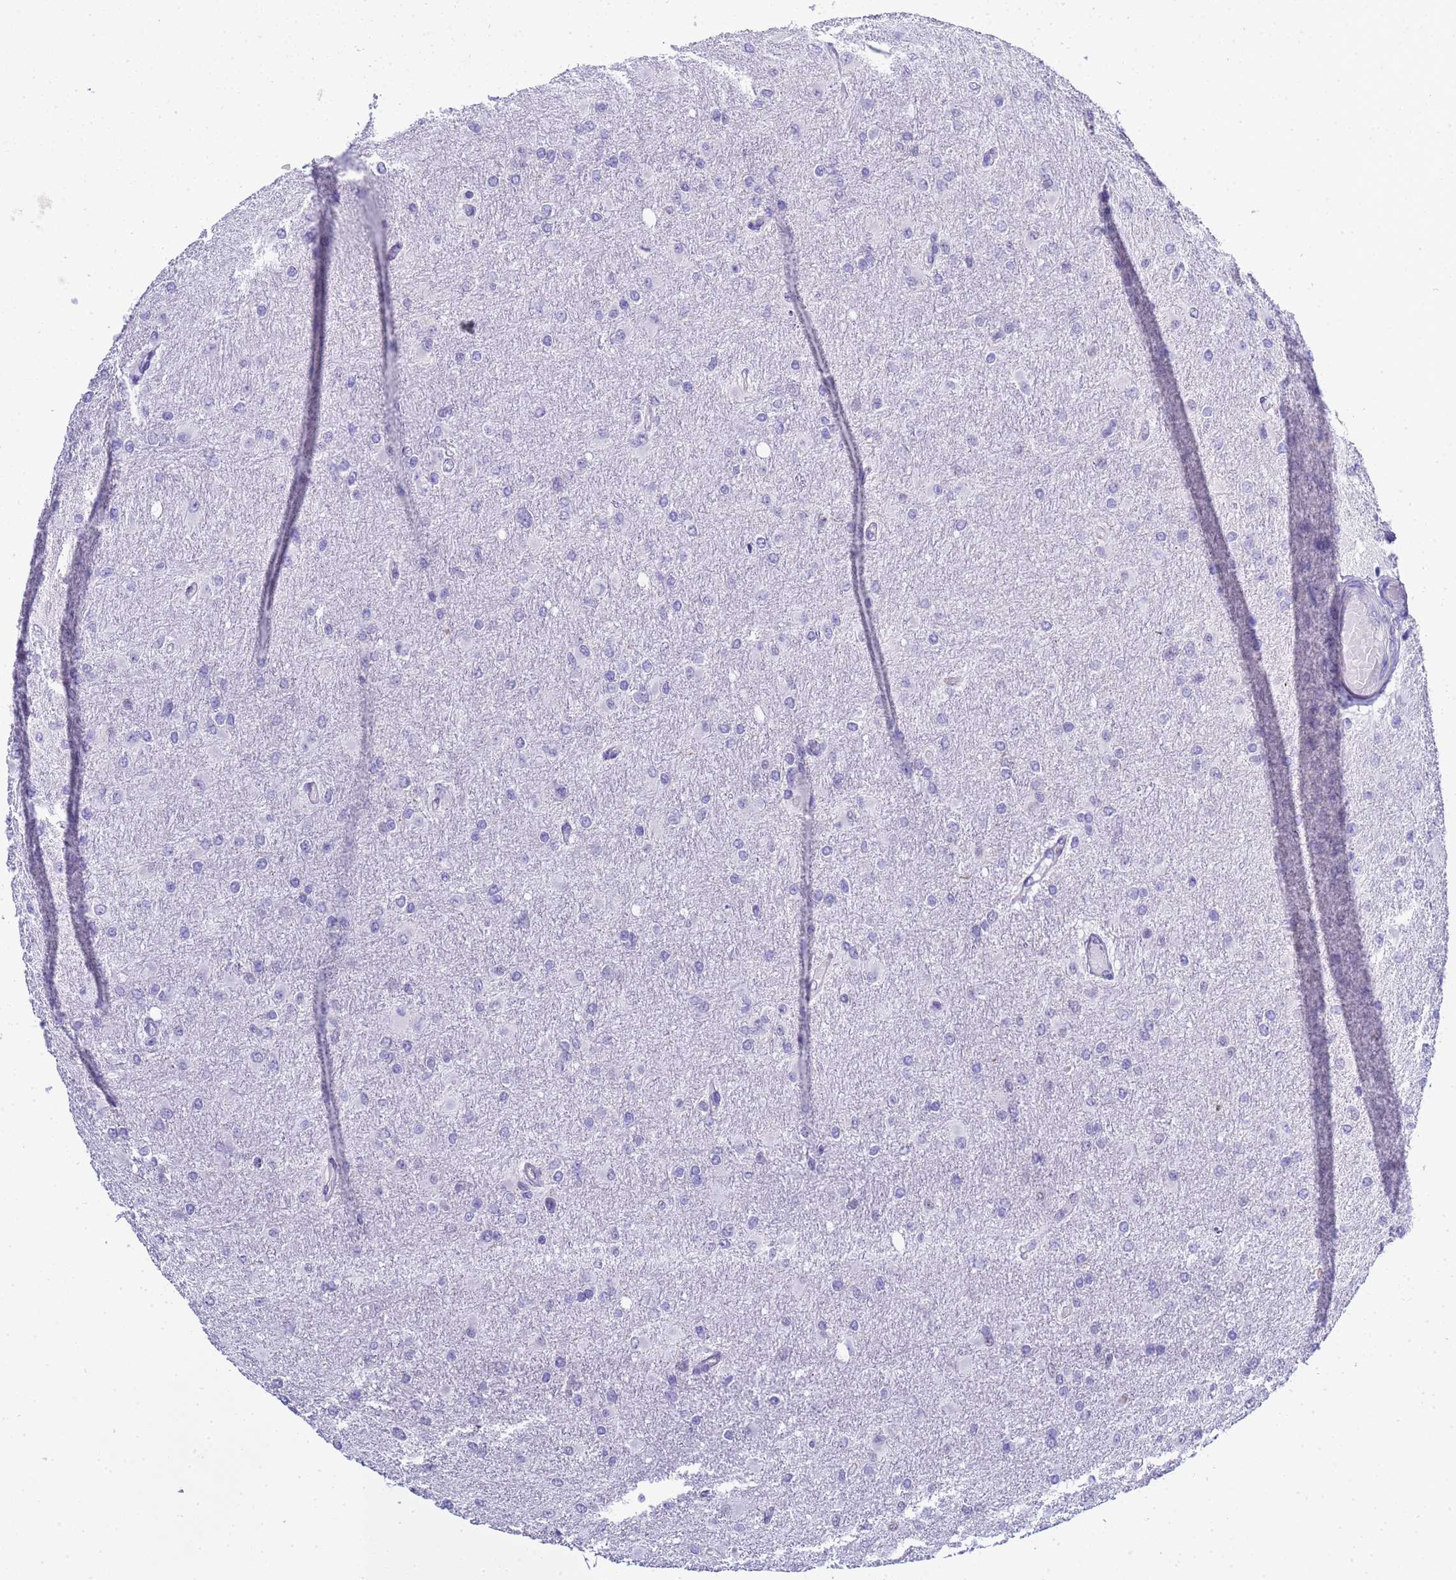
{"staining": {"intensity": "negative", "quantity": "none", "location": "none"}, "tissue": "glioma", "cell_type": "Tumor cells", "image_type": "cancer", "snomed": [{"axis": "morphology", "description": "Glioma, malignant, High grade"}, {"axis": "topography", "description": "Cerebral cortex"}], "caption": "Micrograph shows no protein expression in tumor cells of high-grade glioma (malignant) tissue.", "gene": "CTRC", "patient": {"sex": "female", "age": 36}}